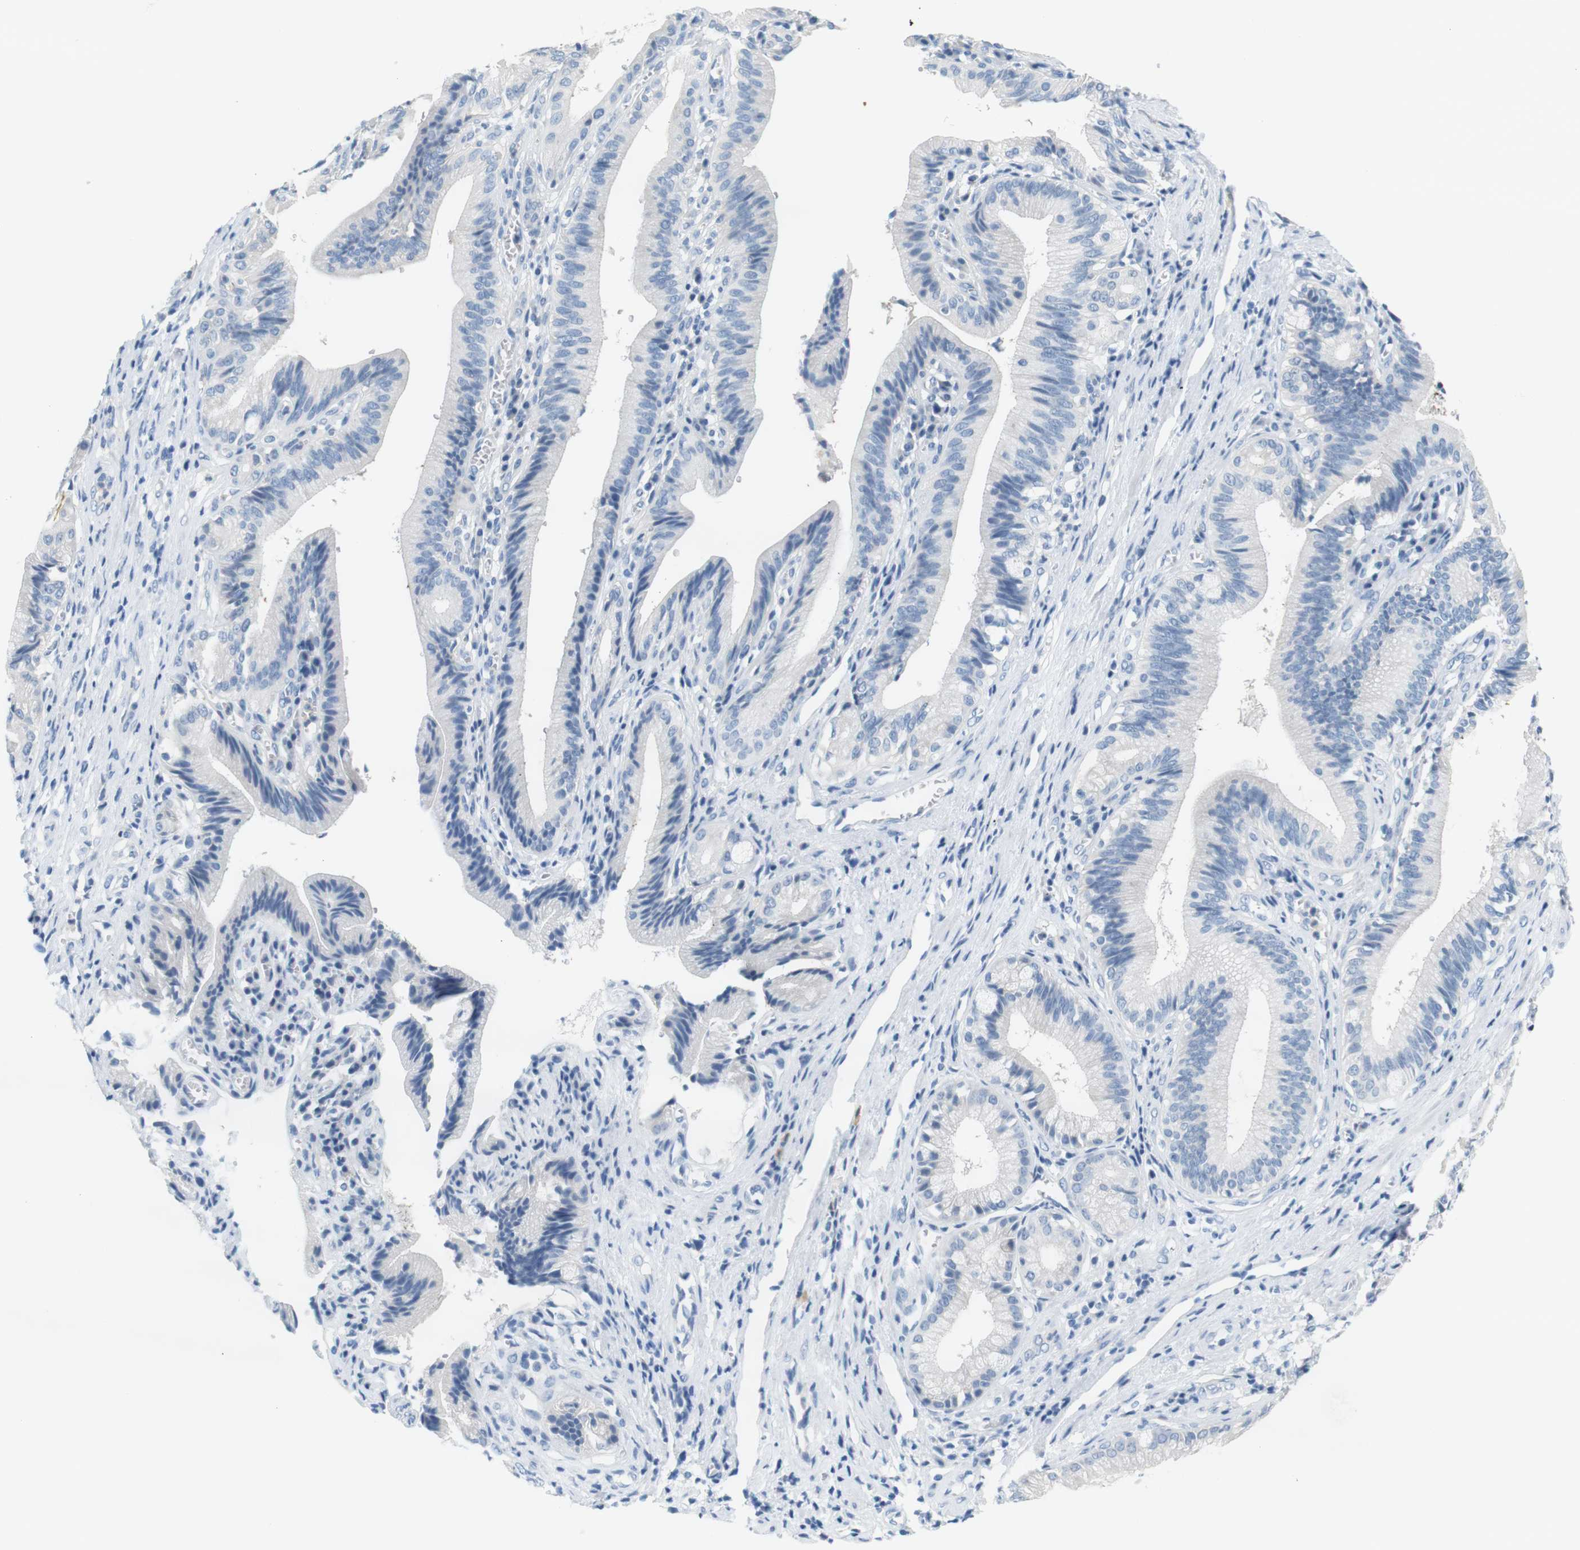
{"staining": {"intensity": "negative", "quantity": "none", "location": "none"}, "tissue": "pancreatic cancer", "cell_type": "Tumor cells", "image_type": "cancer", "snomed": [{"axis": "morphology", "description": "Adenocarcinoma, NOS"}, {"axis": "topography", "description": "Pancreas"}], "caption": "Immunohistochemical staining of human pancreatic cancer displays no significant expression in tumor cells. Brightfield microscopy of IHC stained with DAB (brown) and hematoxylin (blue), captured at high magnification.", "gene": "LRRK2", "patient": {"sex": "female", "age": 75}}